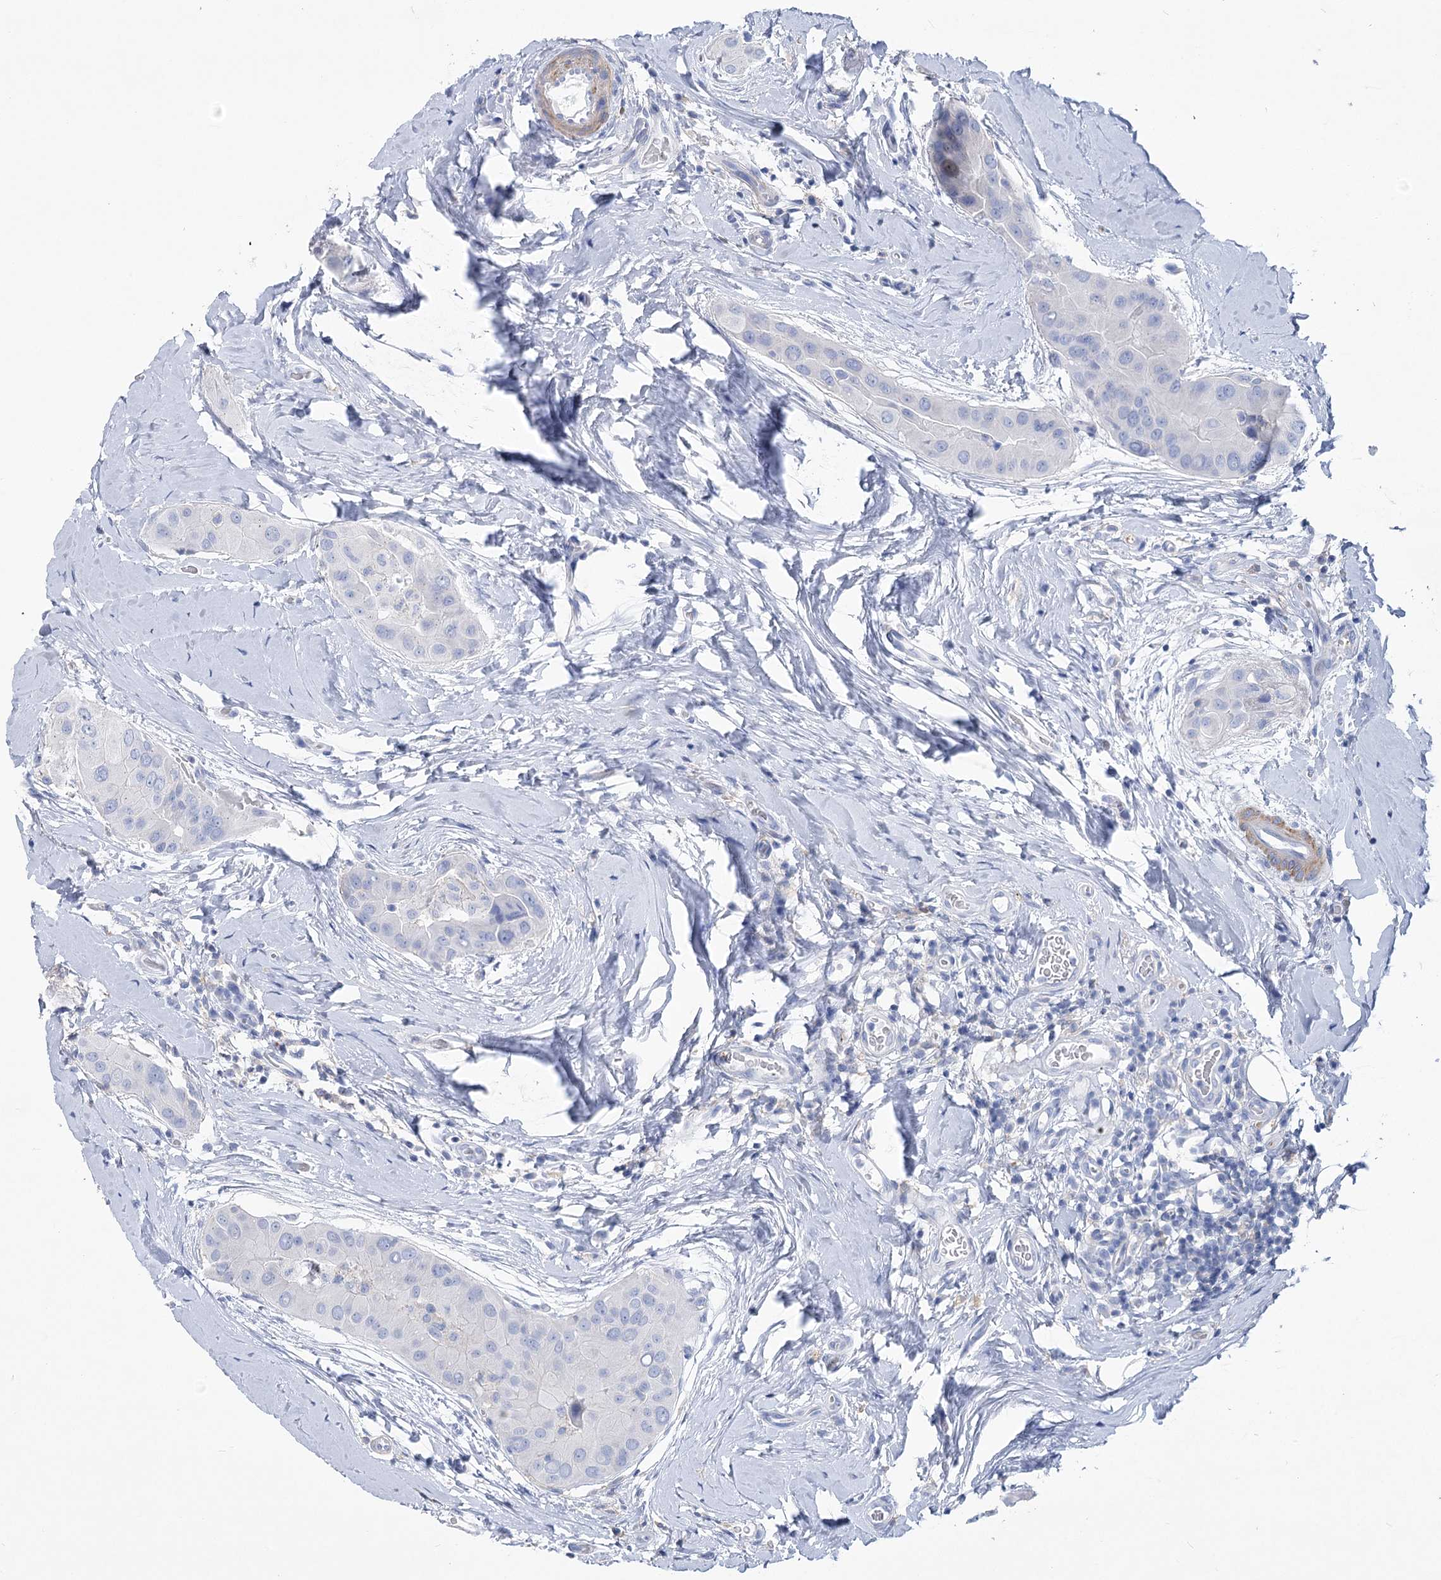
{"staining": {"intensity": "negative", "quantity": "none", "location": "none"}, "tissue": "thyroid cancer", "cell_type": "Tumor cells", "image_type": "cancer", "snomed": [{"axis": "morphology", "description": "Papillary adenocarcinoma, NOS"}, {"axis": "topography", "description": "Thyroid gland"}], "caption": "Immunohistochemistry of thyroid papillary adenocarcinoma reveals no expression in tumor cells.", "gene": "PCDHA1", "patient": {"sex": "male", "age": 33}}